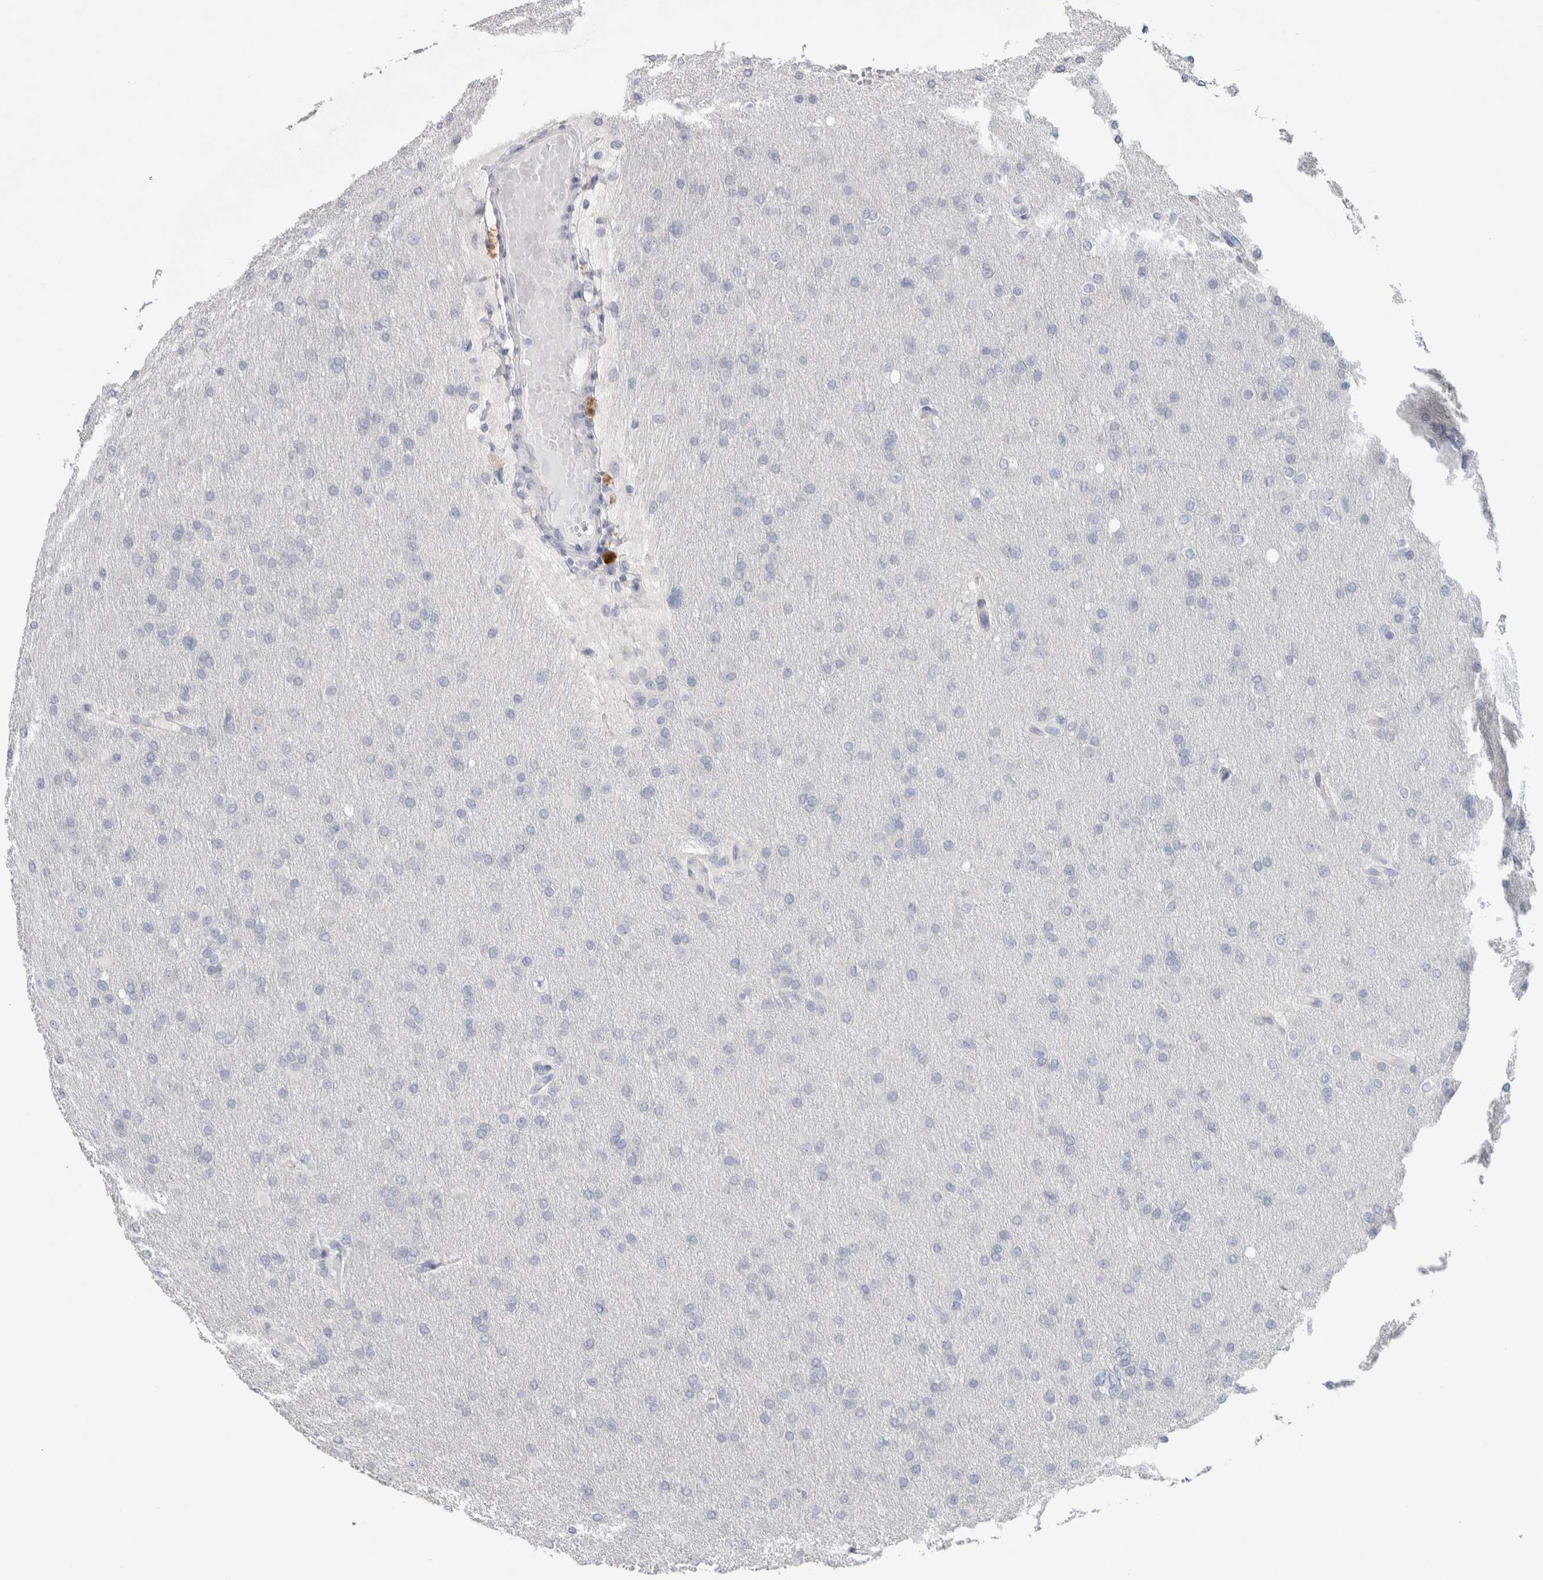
{"staining": {"intensity": "negative", "quantity": "none", "location": "none"}, "tissue": "glioma", "cell_type": "Tumor cells", "image_type": "cancer", "snomed": [{"axis": "morphology", "description": "Glioma, malignant, High grade"}, {"axis": "topography", "description": "Cerebral cortex"}], "caption": "The immunohistochemistry (IHC) histopathology image has no significant expression in tumor cells of malignant glioma (high-grade) tissue.", "gene": "TONSL", "patient": {"sex": "female", "age": 36}}